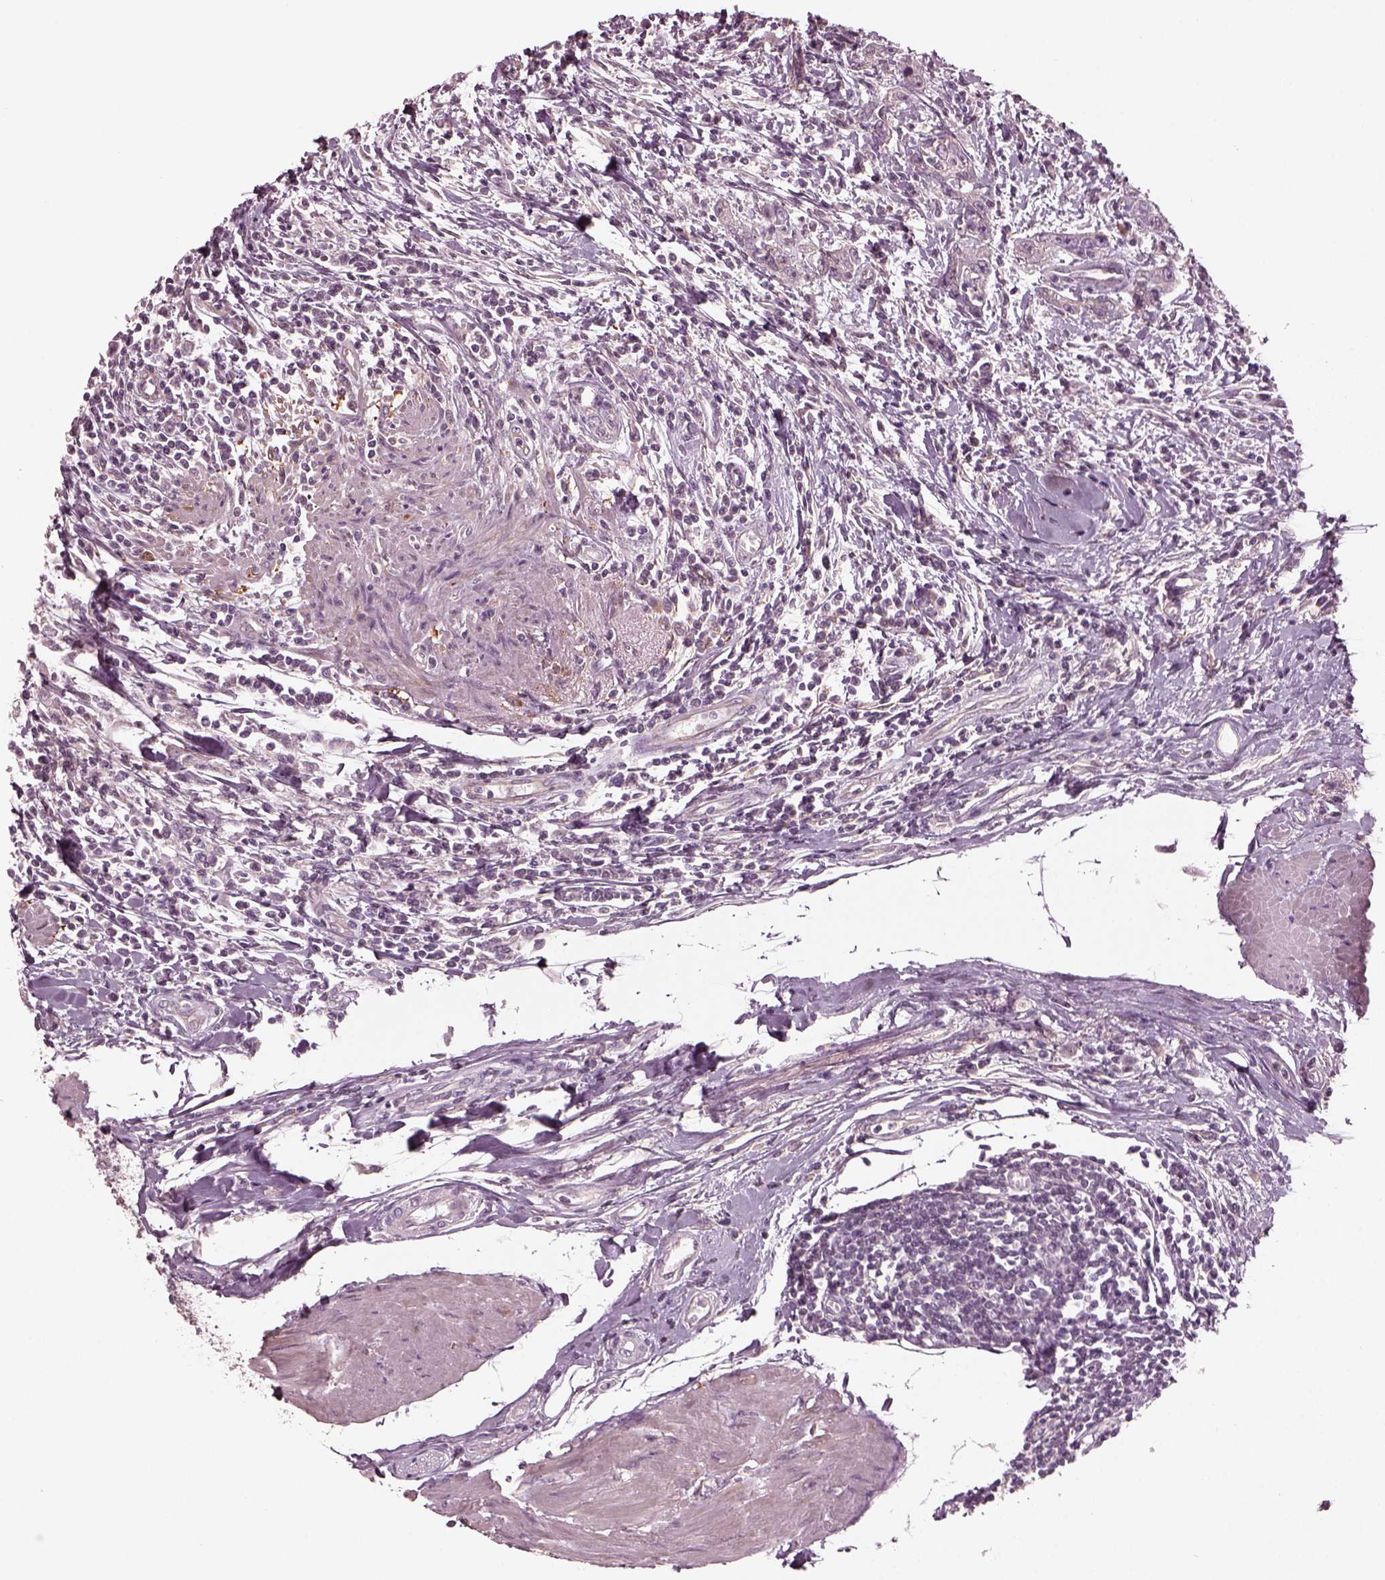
{"staining": {"intensity": "negative", "quantity": "none", "location": "none"}, "tissue": "urothelial cancer", "cell_type": "Tumor cells", "image_type": "cancer", "snomed": [{"axis": "morphology", "description": "Urothelial carcinoma, High grade"}, {"axis": "topography", "description": "Urinary bladder"}], "caption": "High magnification brightfield microscopy of urothelial cancer stained with DAB (brown) and counterstained with hematoxylin (blue): tumor cells show no significant staining.", "gene": "PORCN", "patient": {"sex": "male", "age": 83}}